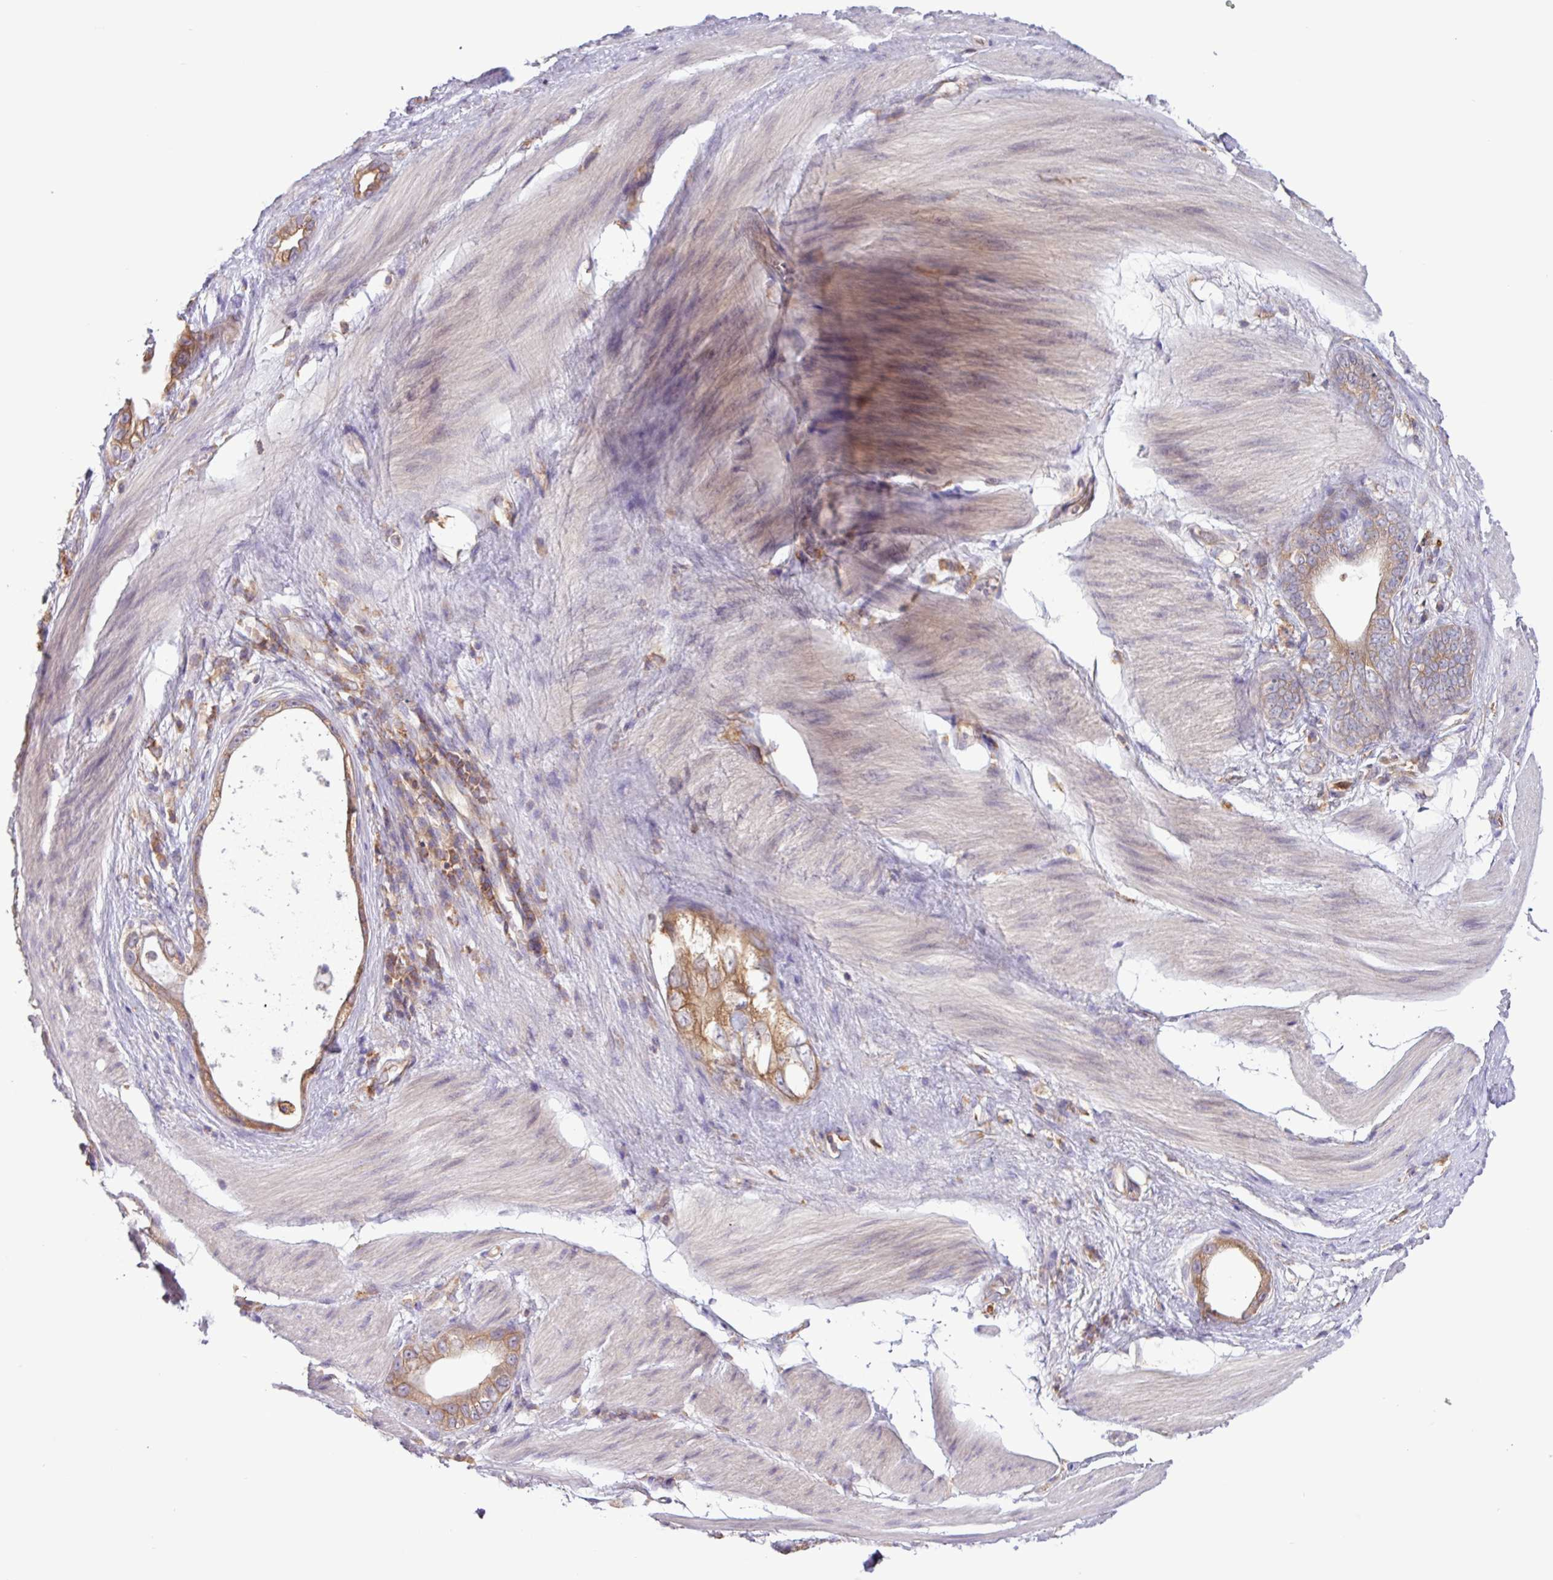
{"staining": {"intensity": "weak", "quantity": ">75%", "location": "cytoplasmic/membranous"}, "tissue": "stomach cancer", "cell_type": "Tumor cells", "image_type": "cancer", "snomed": [{"axis": "morphology", "description": "Adenocarcinoma, NOS"}, {"axis": "topography", "description": "Stomach"}], "caption": "Immunohistochemistry micrograph of human stomach cancer (adenocarcinoma) stained for a protein (brown), which shows low levels of weak cytoplasmic/membranous expression in about >75% of tumor cells.", "gene": "ACTR3", "patient": {"sex": "male", "age": 55}}